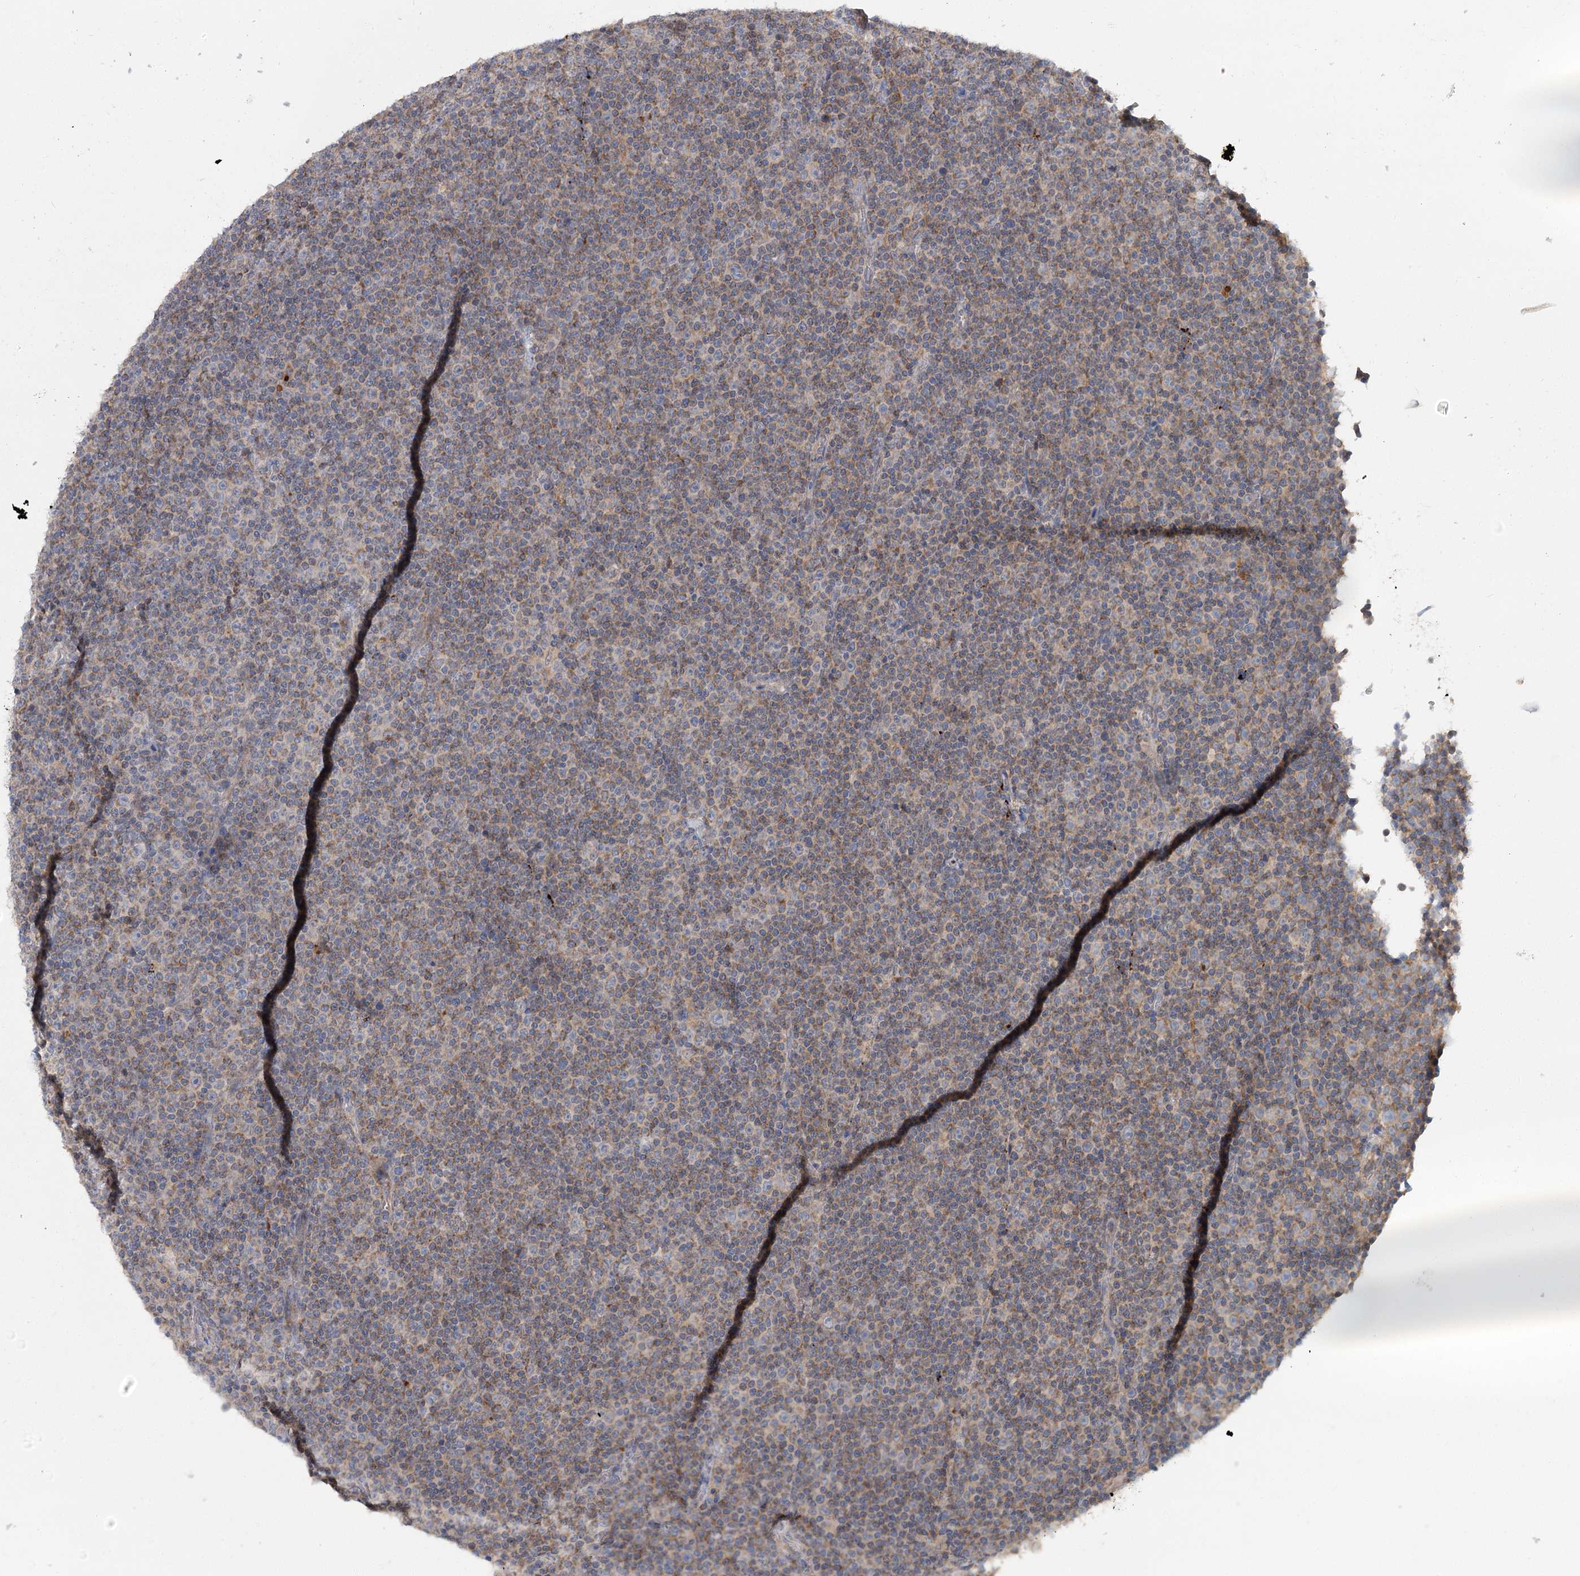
{"staining": {"intensity": "weak", "quantity": "25%-75%", "location": "cytoplasmic/membranous"}, "tissue": "lymphoma", "cell_type": "Tumor cells", "image_type": "cancer", "snomed": [{"axis": "morphology", "description": "Malignant lymphoma, non-Hodgkin's type, Low grade"}, {"axis": "topography", "description": "Lymph node"}], "caption": "Weak cytoplasmic/membranous positivity is present in about 25%-75% of tumor cells in malignant lymphoma, non-Hodgkin's type (low-grade). The staining was performed using DAB to visualize the protein expression in brown, while the nuclei were stained in blue with hematoxylin (Magnification: 20x).", "gene": "PYROXD2", "patient": {"sex": "female", "age": 67}}